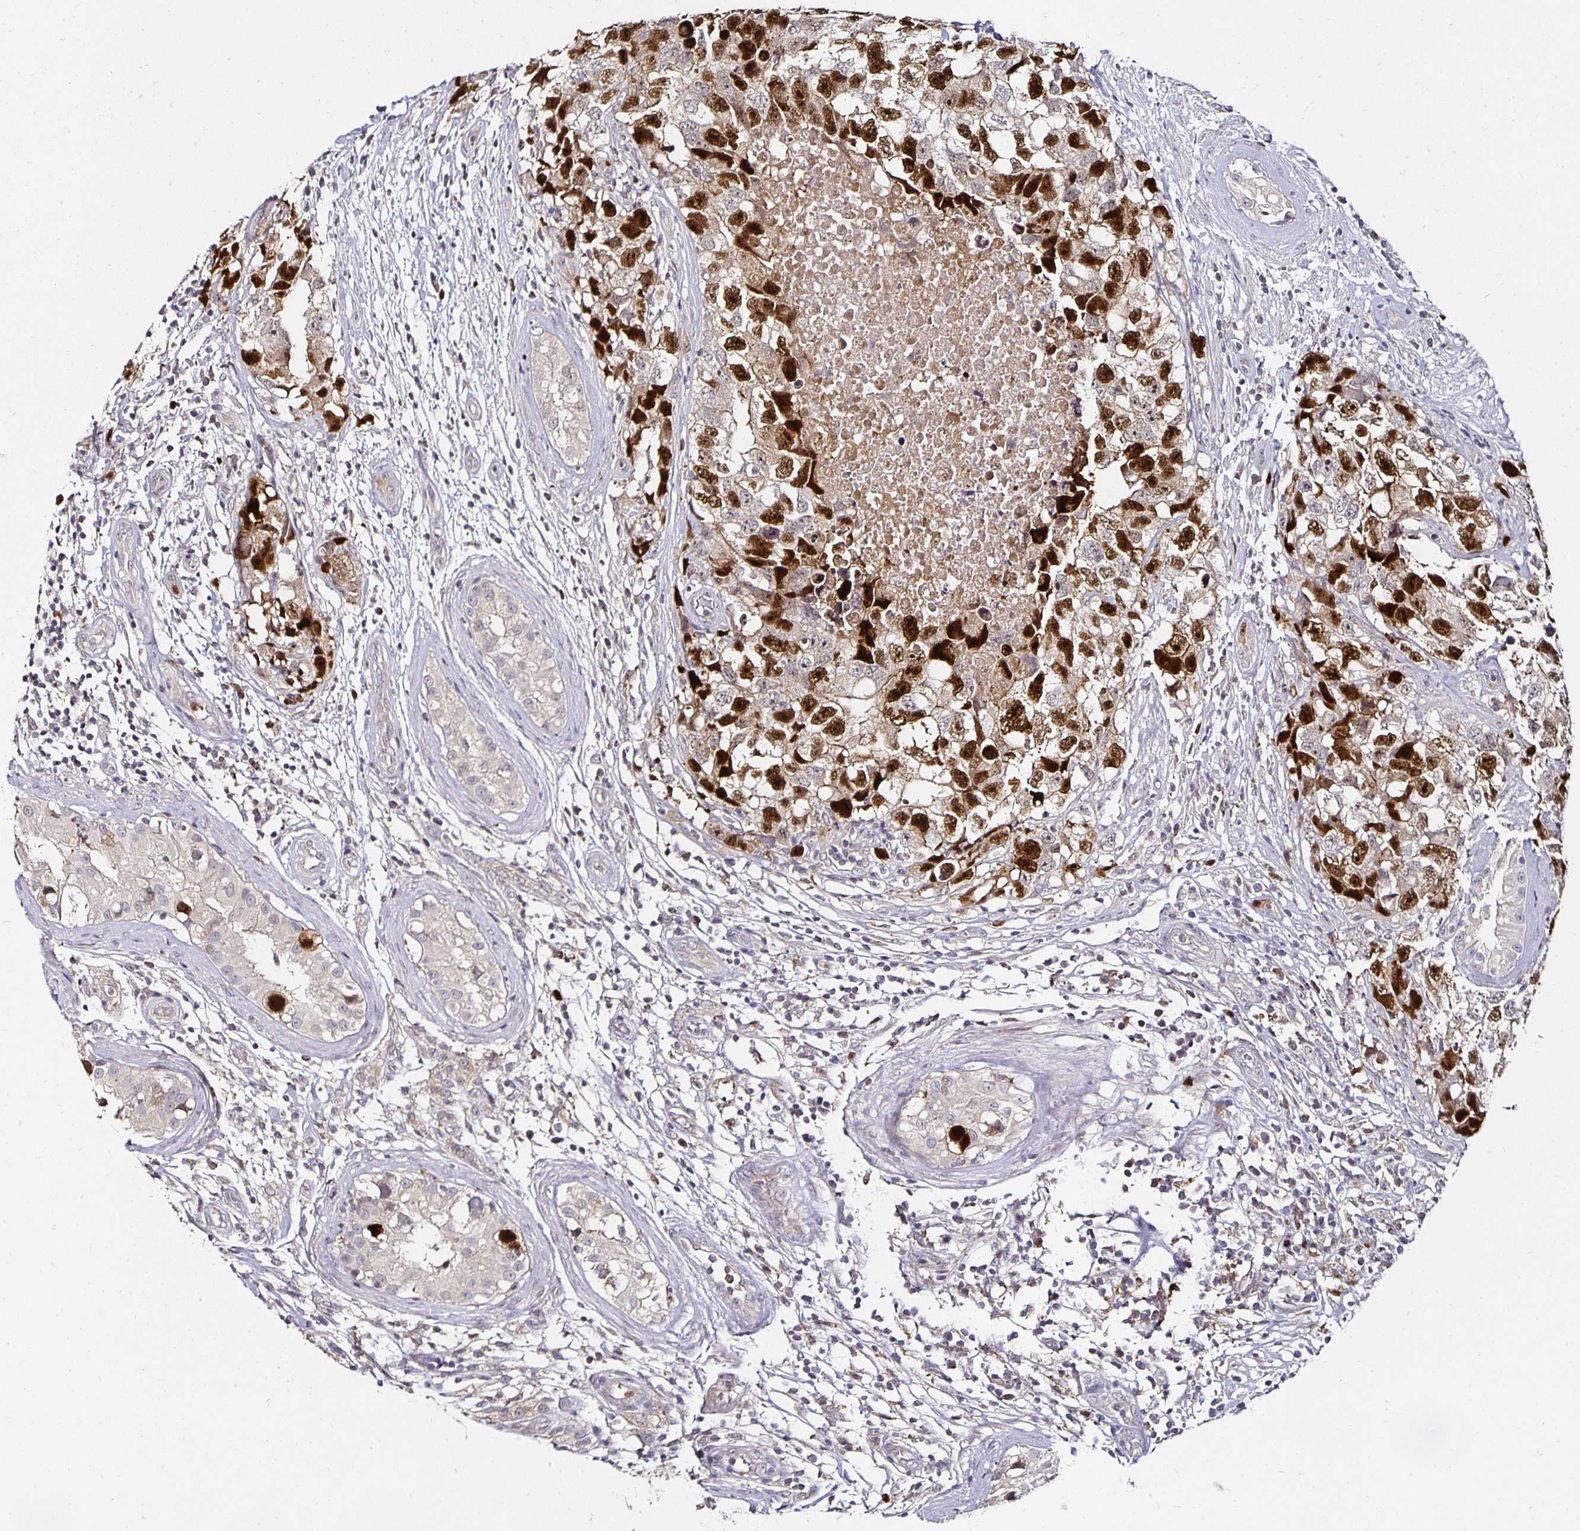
{"staining": {"intensity": "strong", "quantity": ">75%", "location": "nuclear"}, "tissue": "testis cancer", "cell_type": "Tumor cells", "image_type": "cancer", "snomed": [{"axis": "morphology", "description": "Carcinoma, Embryonal, NOS"}, {"axis": "topography", "description": "Testis"}], "caption": "Approximately >75% of tumor cells in testis cancer reveal strong nuclear protein expression as visualized by brown immunohistochemical staining.", "gene": "ANLN", "patient": {"sex": "male", "age": 22}}